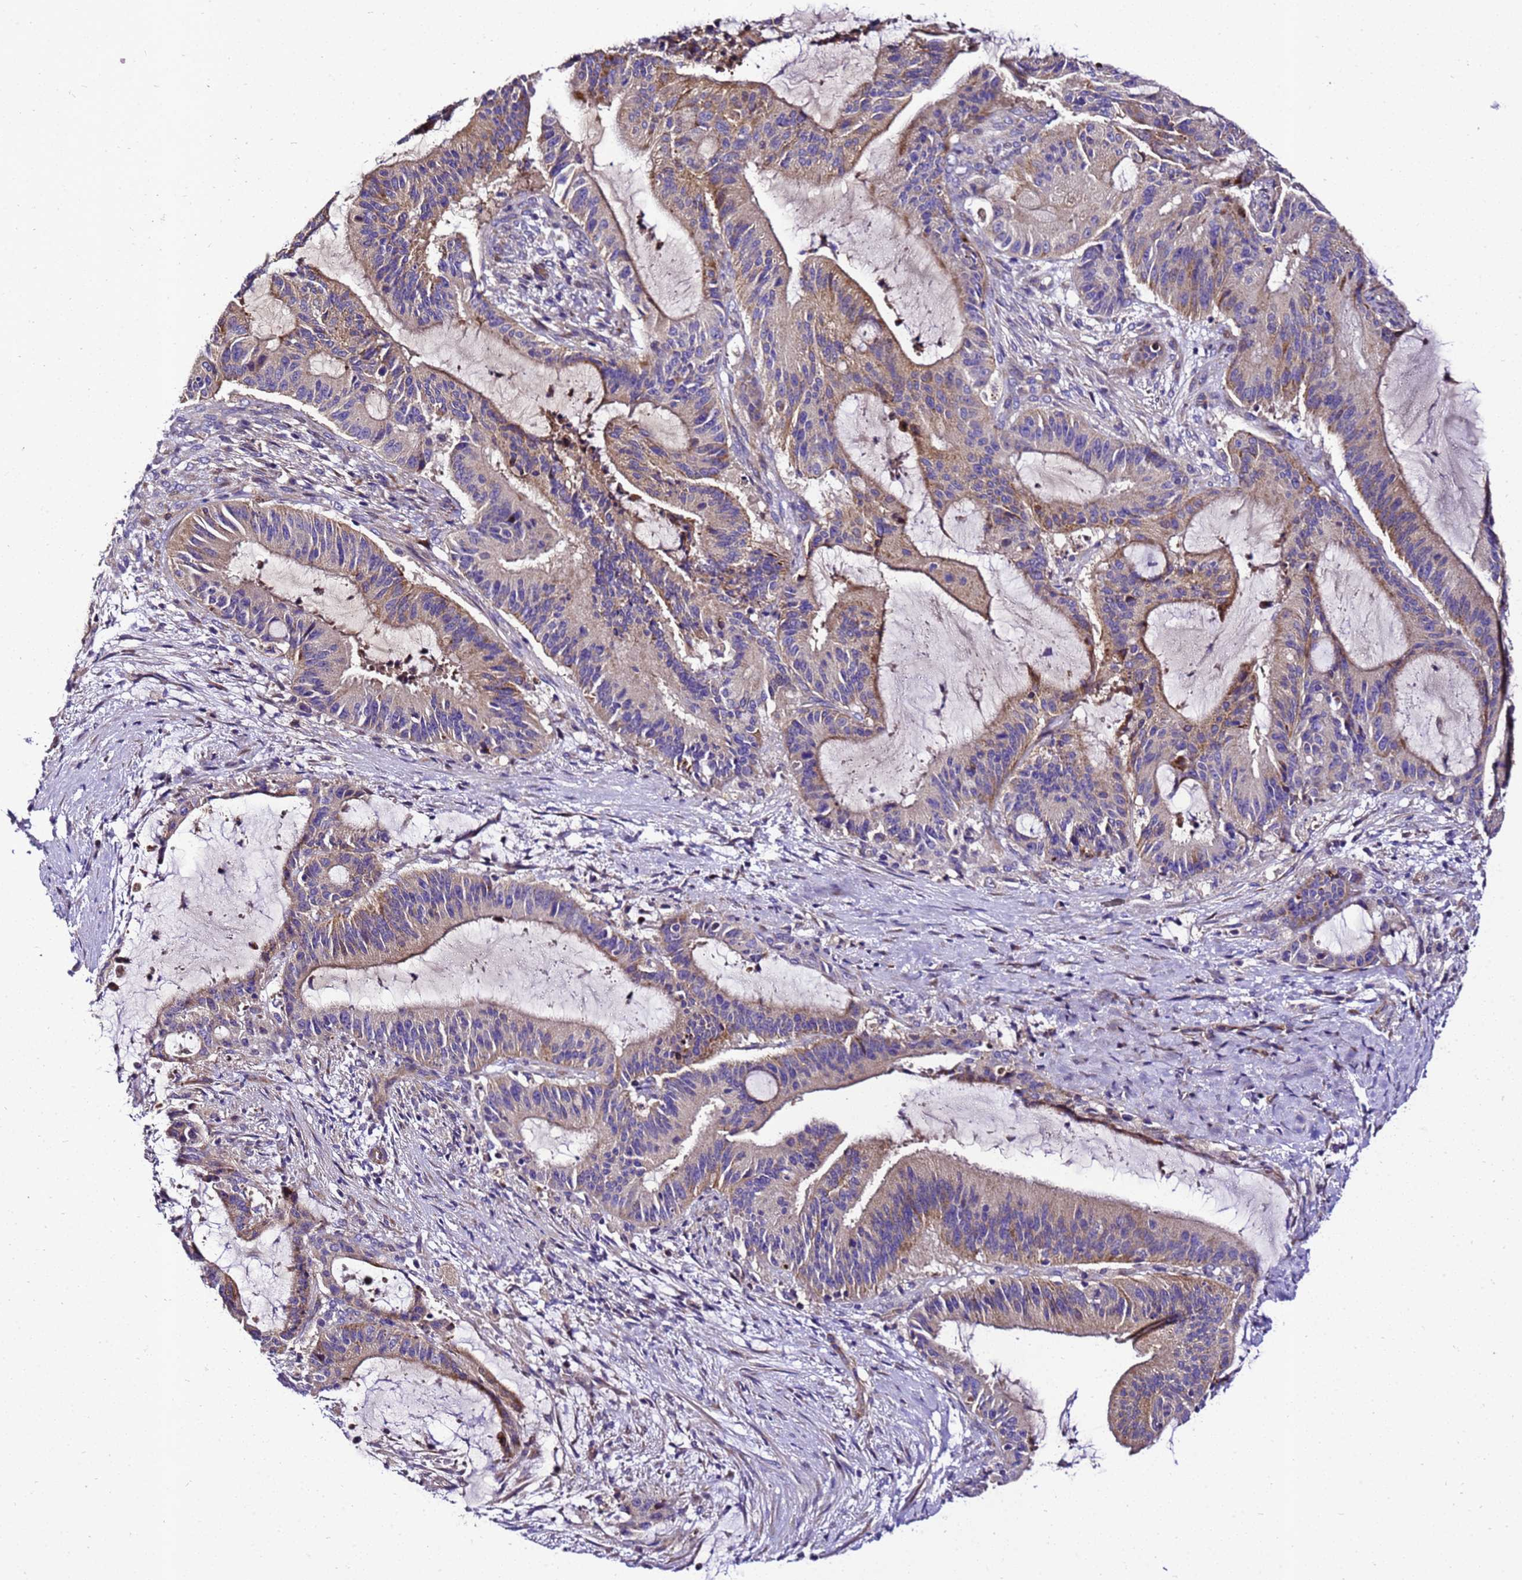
{"staining": {"intensity": "moderate", "quantity": "25%-75%", "location": "cytoplasmic/membranous"}, "tissue": "liver cancer", "cell_type": "Tumor cells", "image_type": "cancer", "snomed": [{"axis": "morphology", "description": "Normal tissue, NOS"}, {"axis": "morphology", "description": "Cholangiocarcinoma"}, {"axis": "topography", "description": "Liver"}, {"axis": "topography", "description": "Peripheral nerve tissue"}], "caption": "A photomicrograph showing moderate cytoplasmic/membranous expression in about 25%-75% of tumor cells in liver cancer, as visualized by brown immunohistochemical staining.", "gene": "ZNF417", "patient": {"sex": "female", "age": 73}}